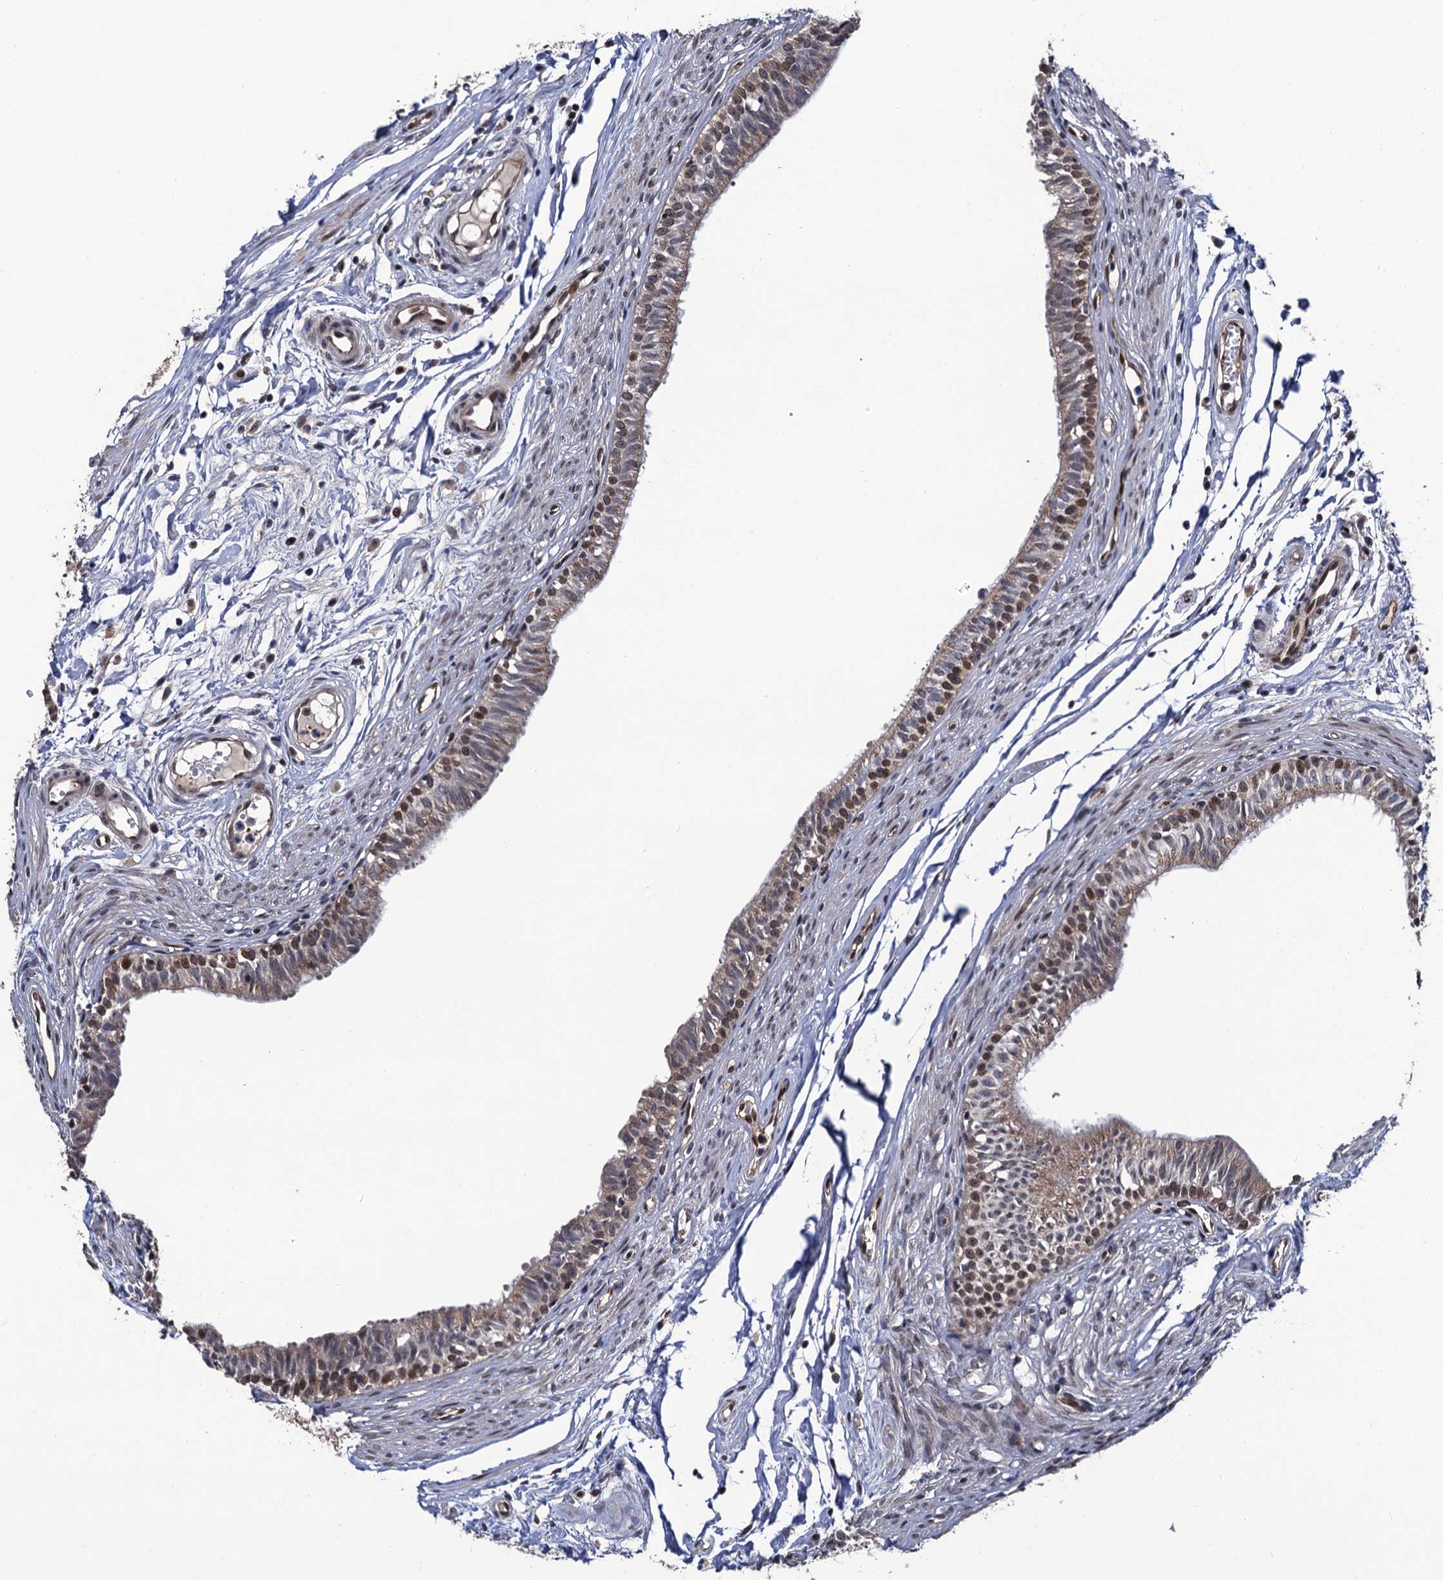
{"staining": {"intensity": "moderate", "quantity": "25%-75%", "location": "cytoplasmic/membranous,nuclear"}, "tissue": "epididymis", "cell_type": "Glandular cells", "image_type": "normal", "snomed": [{"axis": "morphology", "description": "Normal tissue, NOS"}, {"axis": "topography", "description": "Epididymis, spermatic cord, NOS"}], "caption": "Immunohistochemical staining of normal human epididymis displays moderate cytoplasmic/membranous,nuclear protein expression in about 25%-75% of glandular cells. (DAB IHC, brown staining for protein, blue staining for nuclei).", "gene": "LRRC63", "patient": {"sex": "male", "age": 22}}